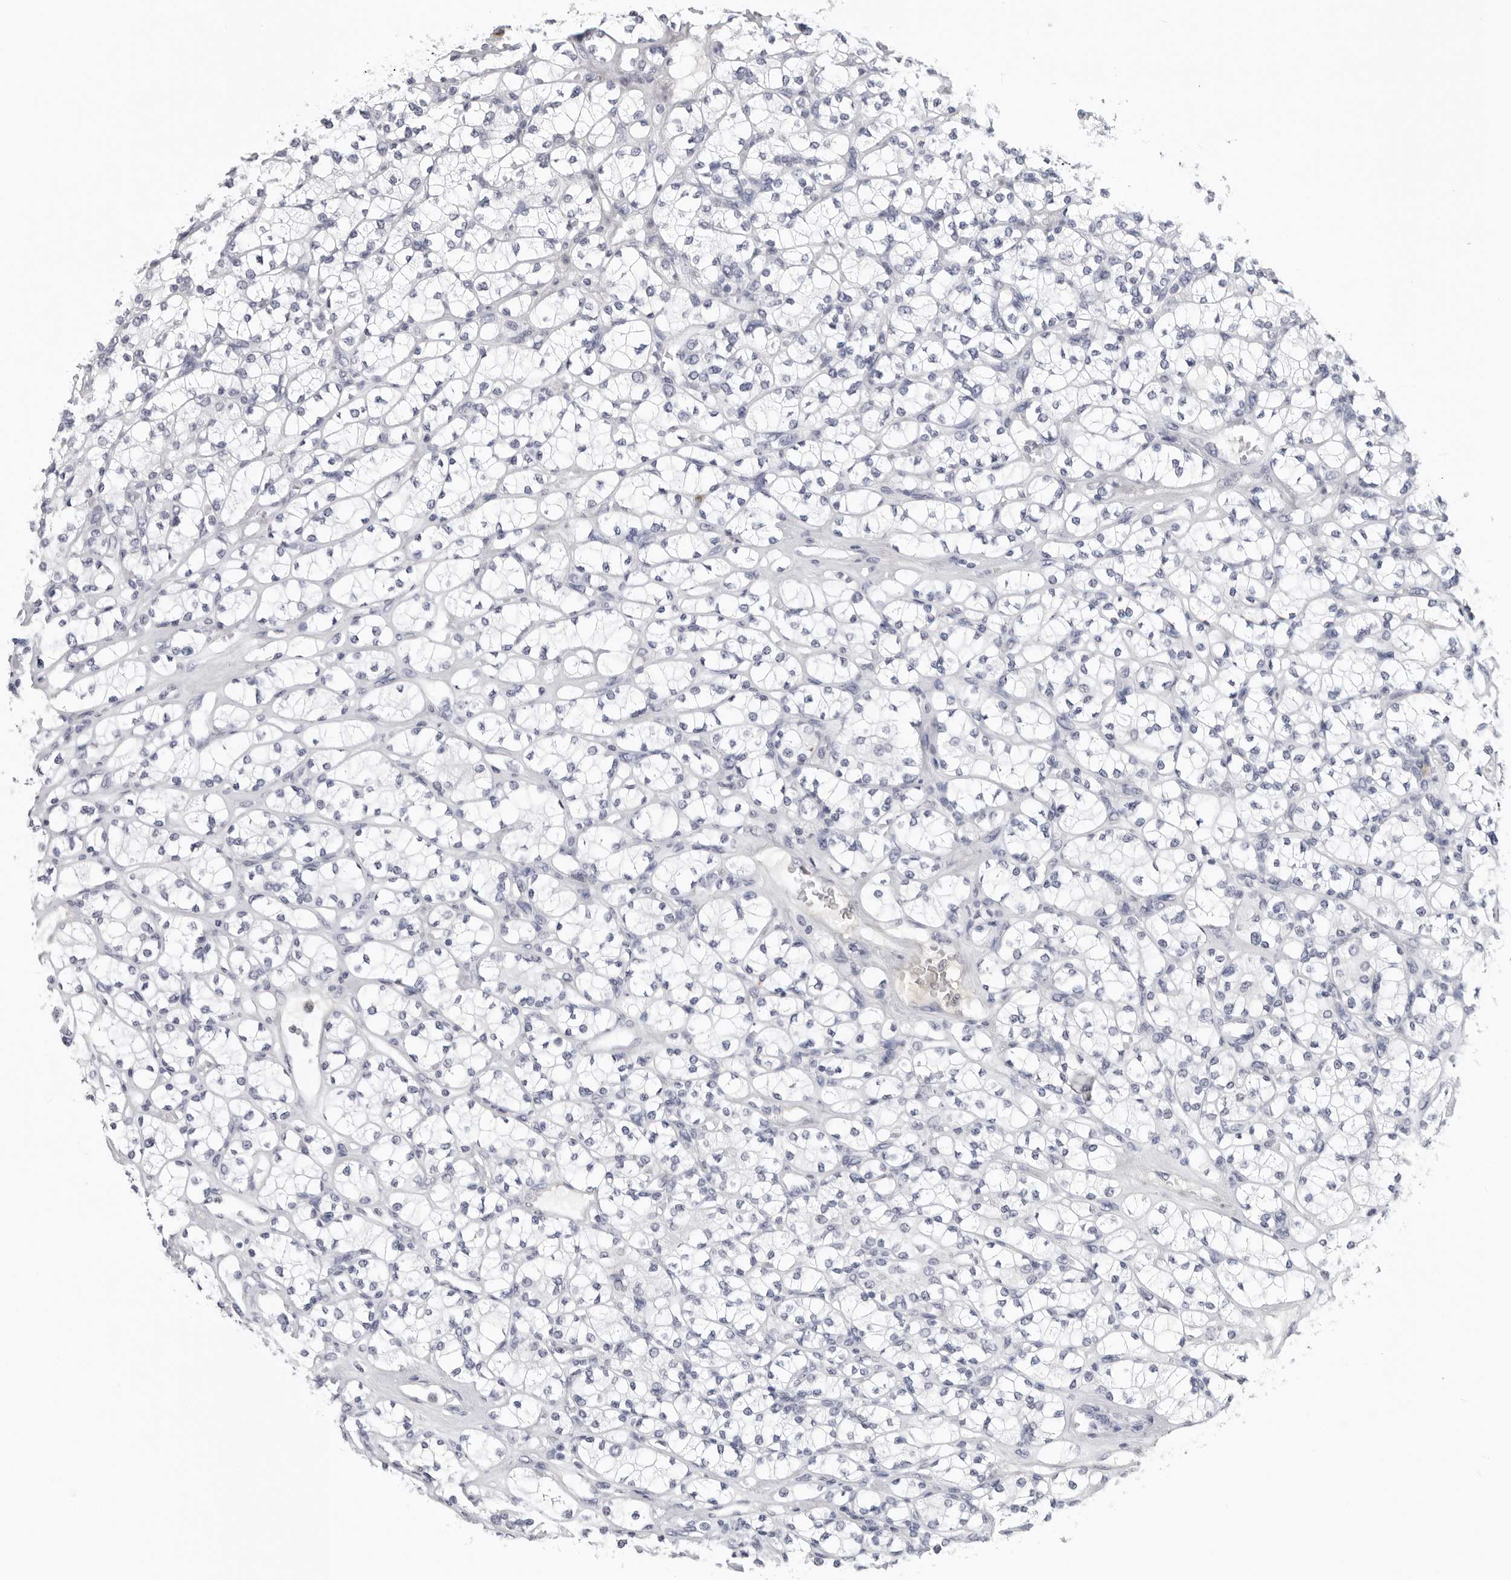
{"staining": {"intensity": "negative", "quantity": "none", "location": "none"}, "tissue": "renal cancer", "cell_type": "Tumor cells", "image_type": "cancer", "snomed": [{"axis": "morphology", "description": "Adenocarcinoma, NOS"}, {"axis": "topography", "description": "Kidney"}], "caption": "IHC of human renal adenocarcinoma exhibits no positivity in tumor cells.", "gene": "ZNF502", "patient": {"sex": "male", "age": 77}}